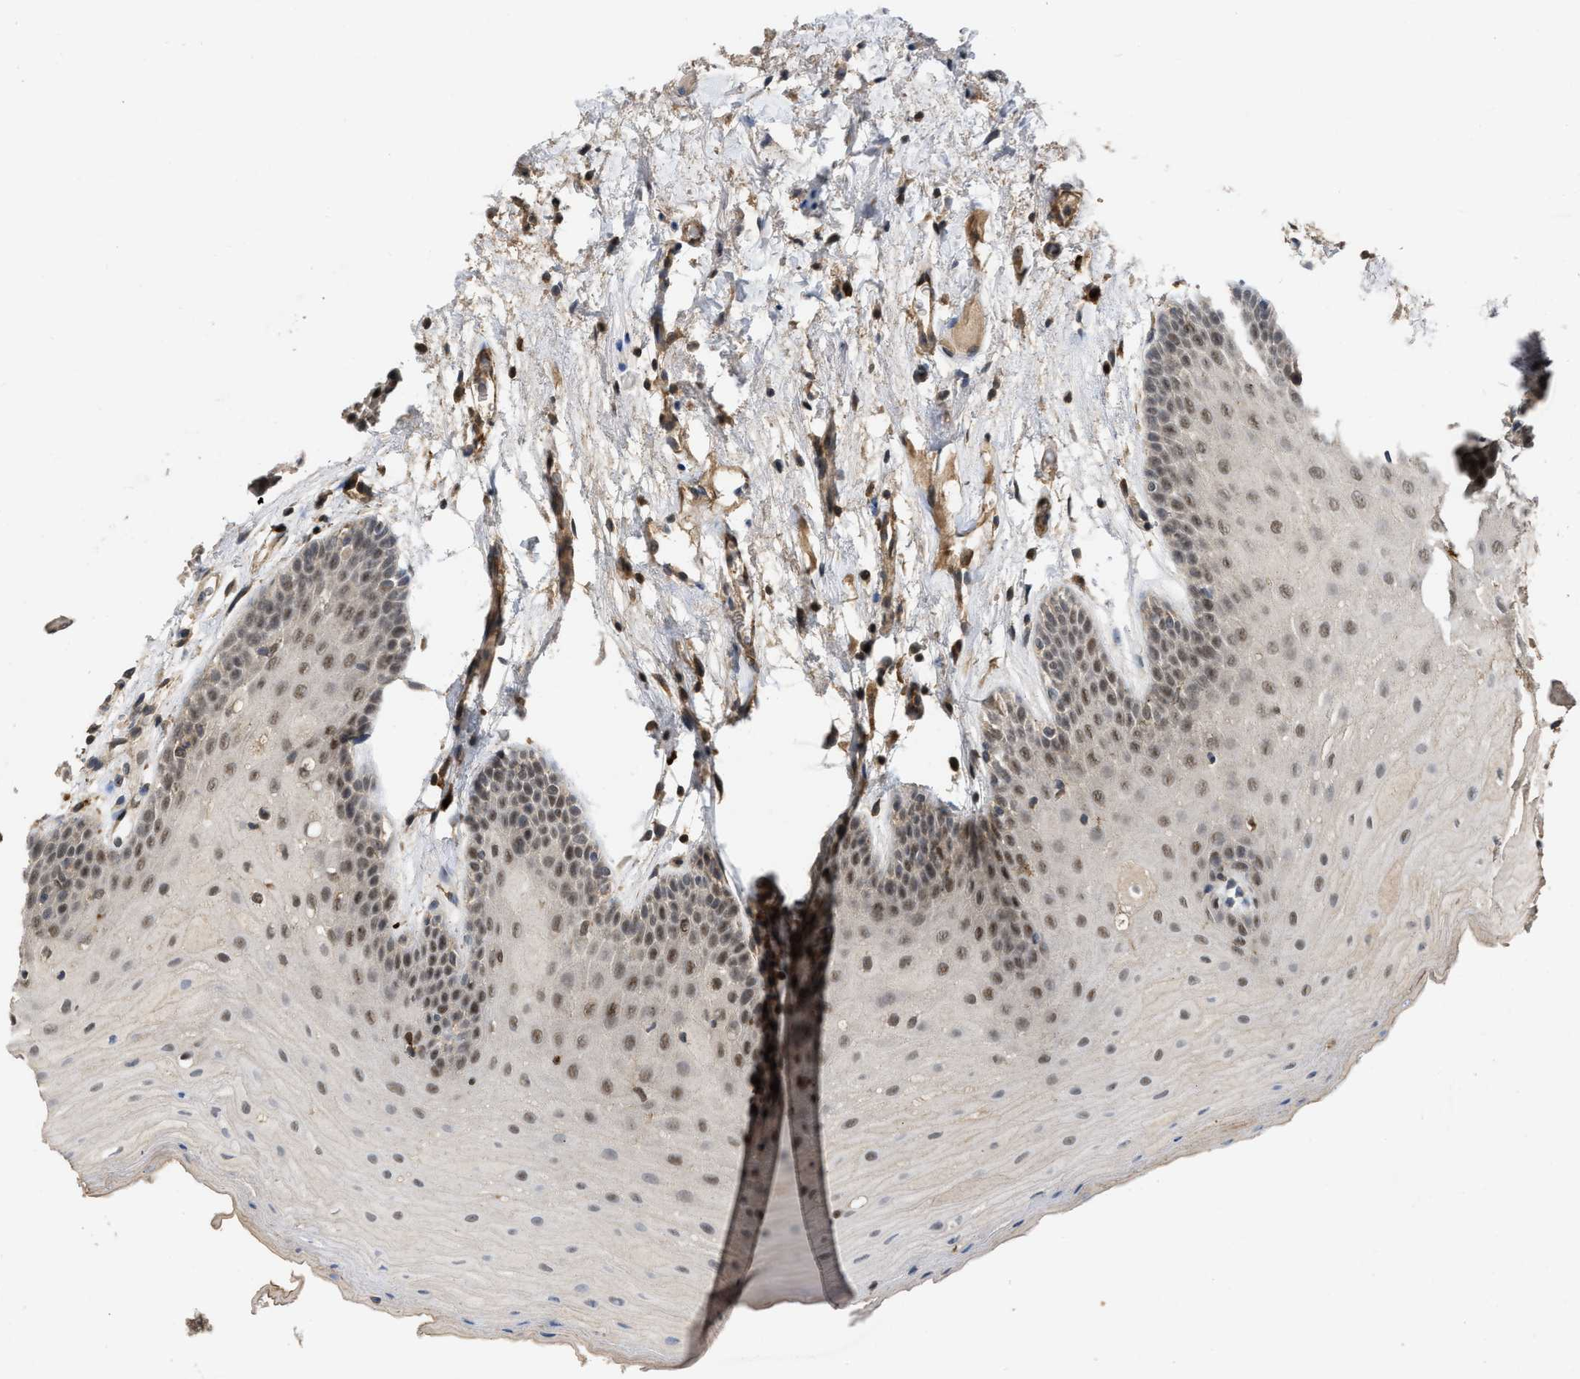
{"staining": {"intensity": "weak", "quantity": "25%-75%", "location": "nuclear"}, "tissue": "oral mucosa", "cell_type": "Squamous epithelial cells", "image_type": "normal", "snomed": [{"axis": "morphology", "description": "Normal tissue, NOS"}, {"axis": "morphology", "description": "Squamous cell carcinoma, NOS"}, {"axis": "topography", "description": "Oral tissue"}, {"axis": "topography", "description": "Head-Neck"}], "caption": "Squamous epithelial cells reveal low levels of weak nuclear expression in approximately 25%-75% of cells in unremarkable oral mucosa.", "gene": "NAPEPLD", "patient": {"sex": "male", "age": 71}}